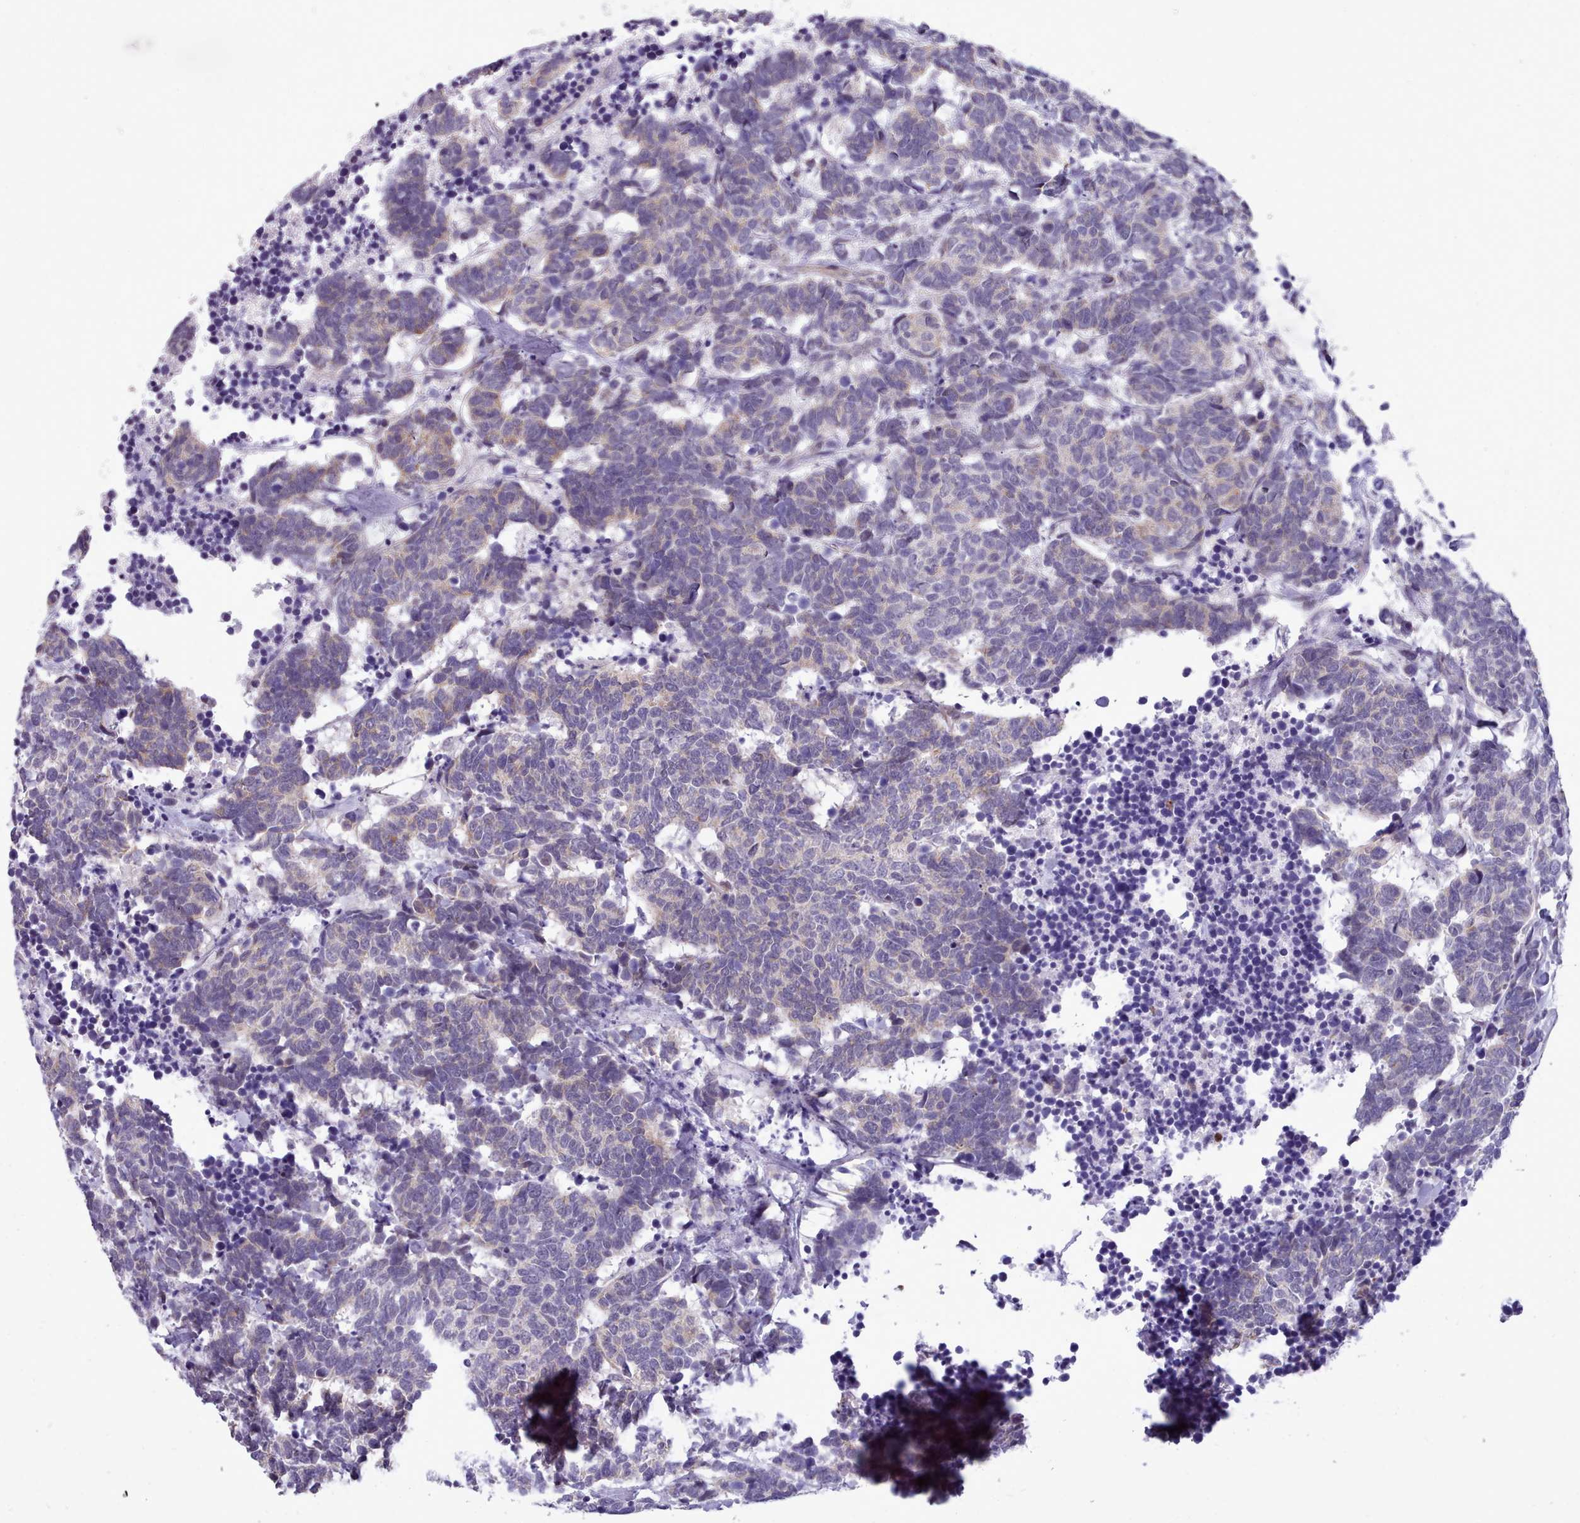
{"staining": {"intensity": "weak", "quantity": "<25%", "location": "cytoplasmic/membranous"}, "tissue": "carcinoid", "cell_type": "Tumor cells", "image_type": "cancer", "snomed": [{"axis": "morphology", "description": "Carcinoma, NOS"}, {"axis": "morphology", "description": "Carcinoid, malignant, NOS"}, {"axis": "topography", "description": "Urinary bladder"}], "caption": "There is no significant positivity in tumor cells of carcinoid.", "gene": "KCTD16", "patient": {"sex": "male", "age": 57}}